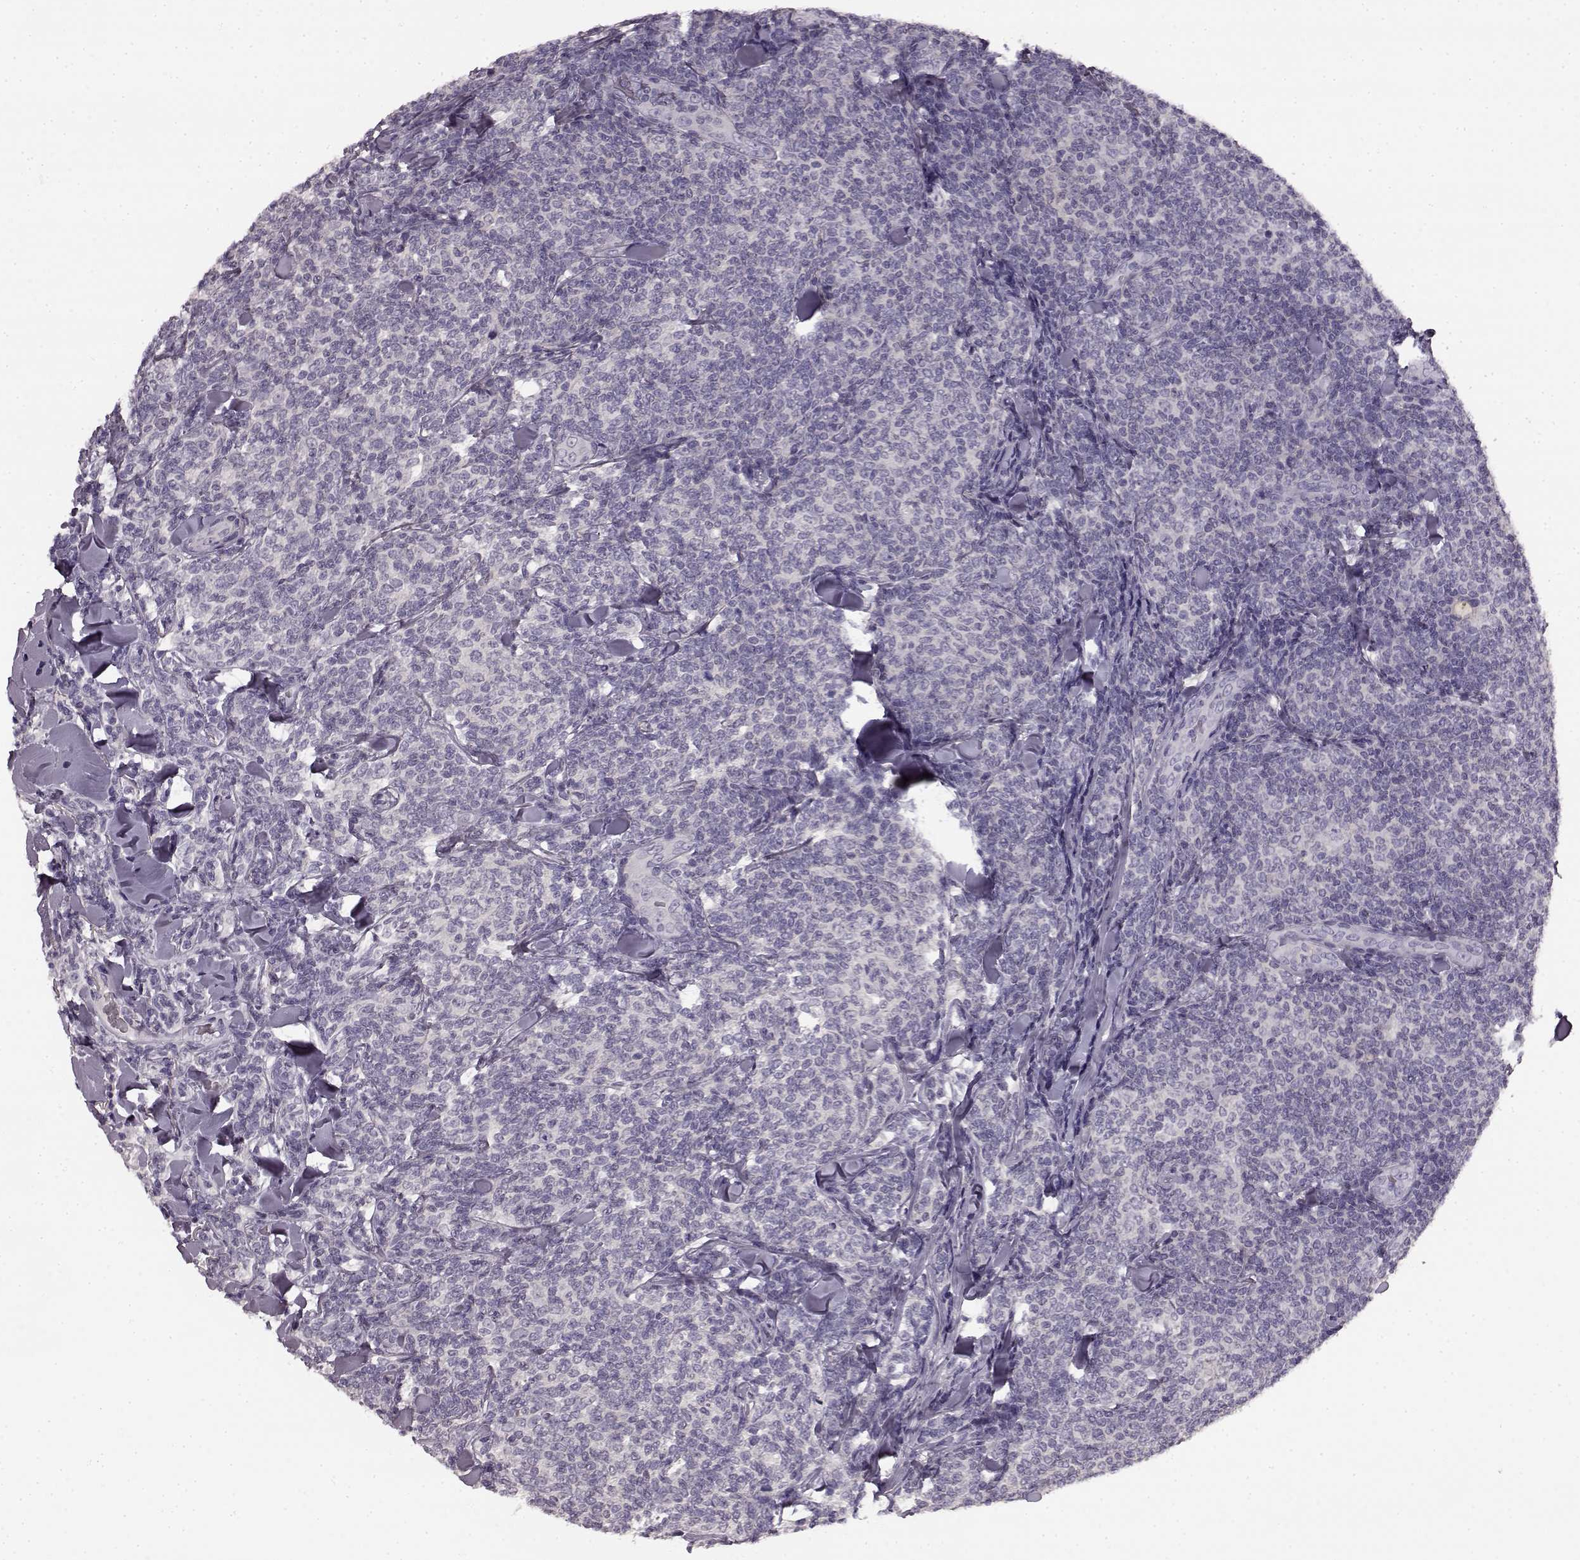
{"staining": {"intensity": "negative", "quantity": "none", "location": "none"}, "tissue": "lymphoma", "cell_type": "Tumor cells", "image_type": "cancer", "snomed": [{"axis": "morphology", "description": "Malignant lymphoma, non-Hodgkin's type, Low grade"}, {"axis": "topography", "description": "Lymph node"}], "caption": "High magnification brightfield microscopy of lymphoma stained with DAB (3,3'-diaminobenzidine) (brown) and counterstained with hematoxylin (blue): tumor cells show no significant expression.", "gene": "KRT85", "patient": {"sex": "female", "age": 56}}